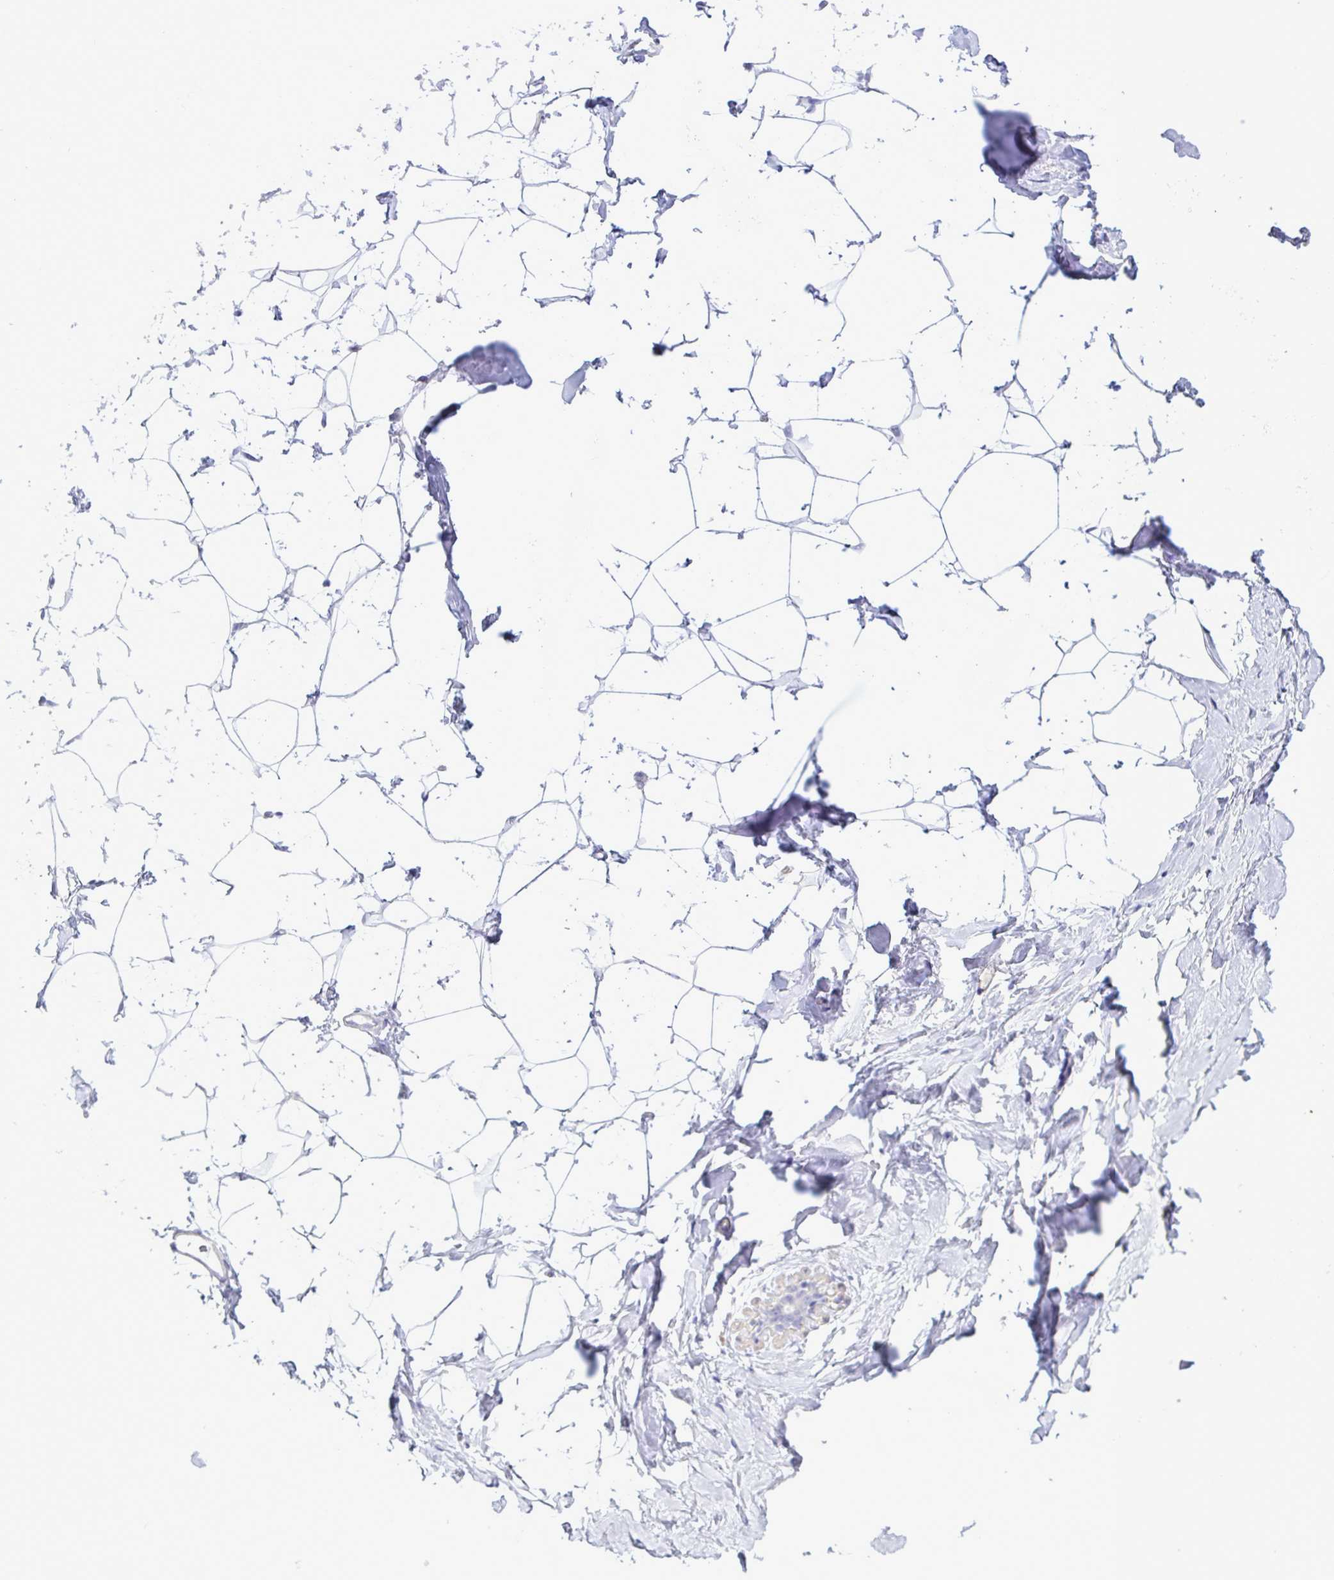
{"staining": {"intensity": "negative", "quantity": "none", "location": "none"}, "tissue": "breast", "cell_type": "Adipocytes", "image_type": "normal", "snomed": [{"axis": "morphology", "description": "Normal tissue, NOS"}, {"axis": "topography", "description": "Breast"}], "caption": "Histopathology image shows no protein positivity in adipocytes of normal breast.", "gene": "FAM86B1", "patient": {"sex": "female", "age": 32}}